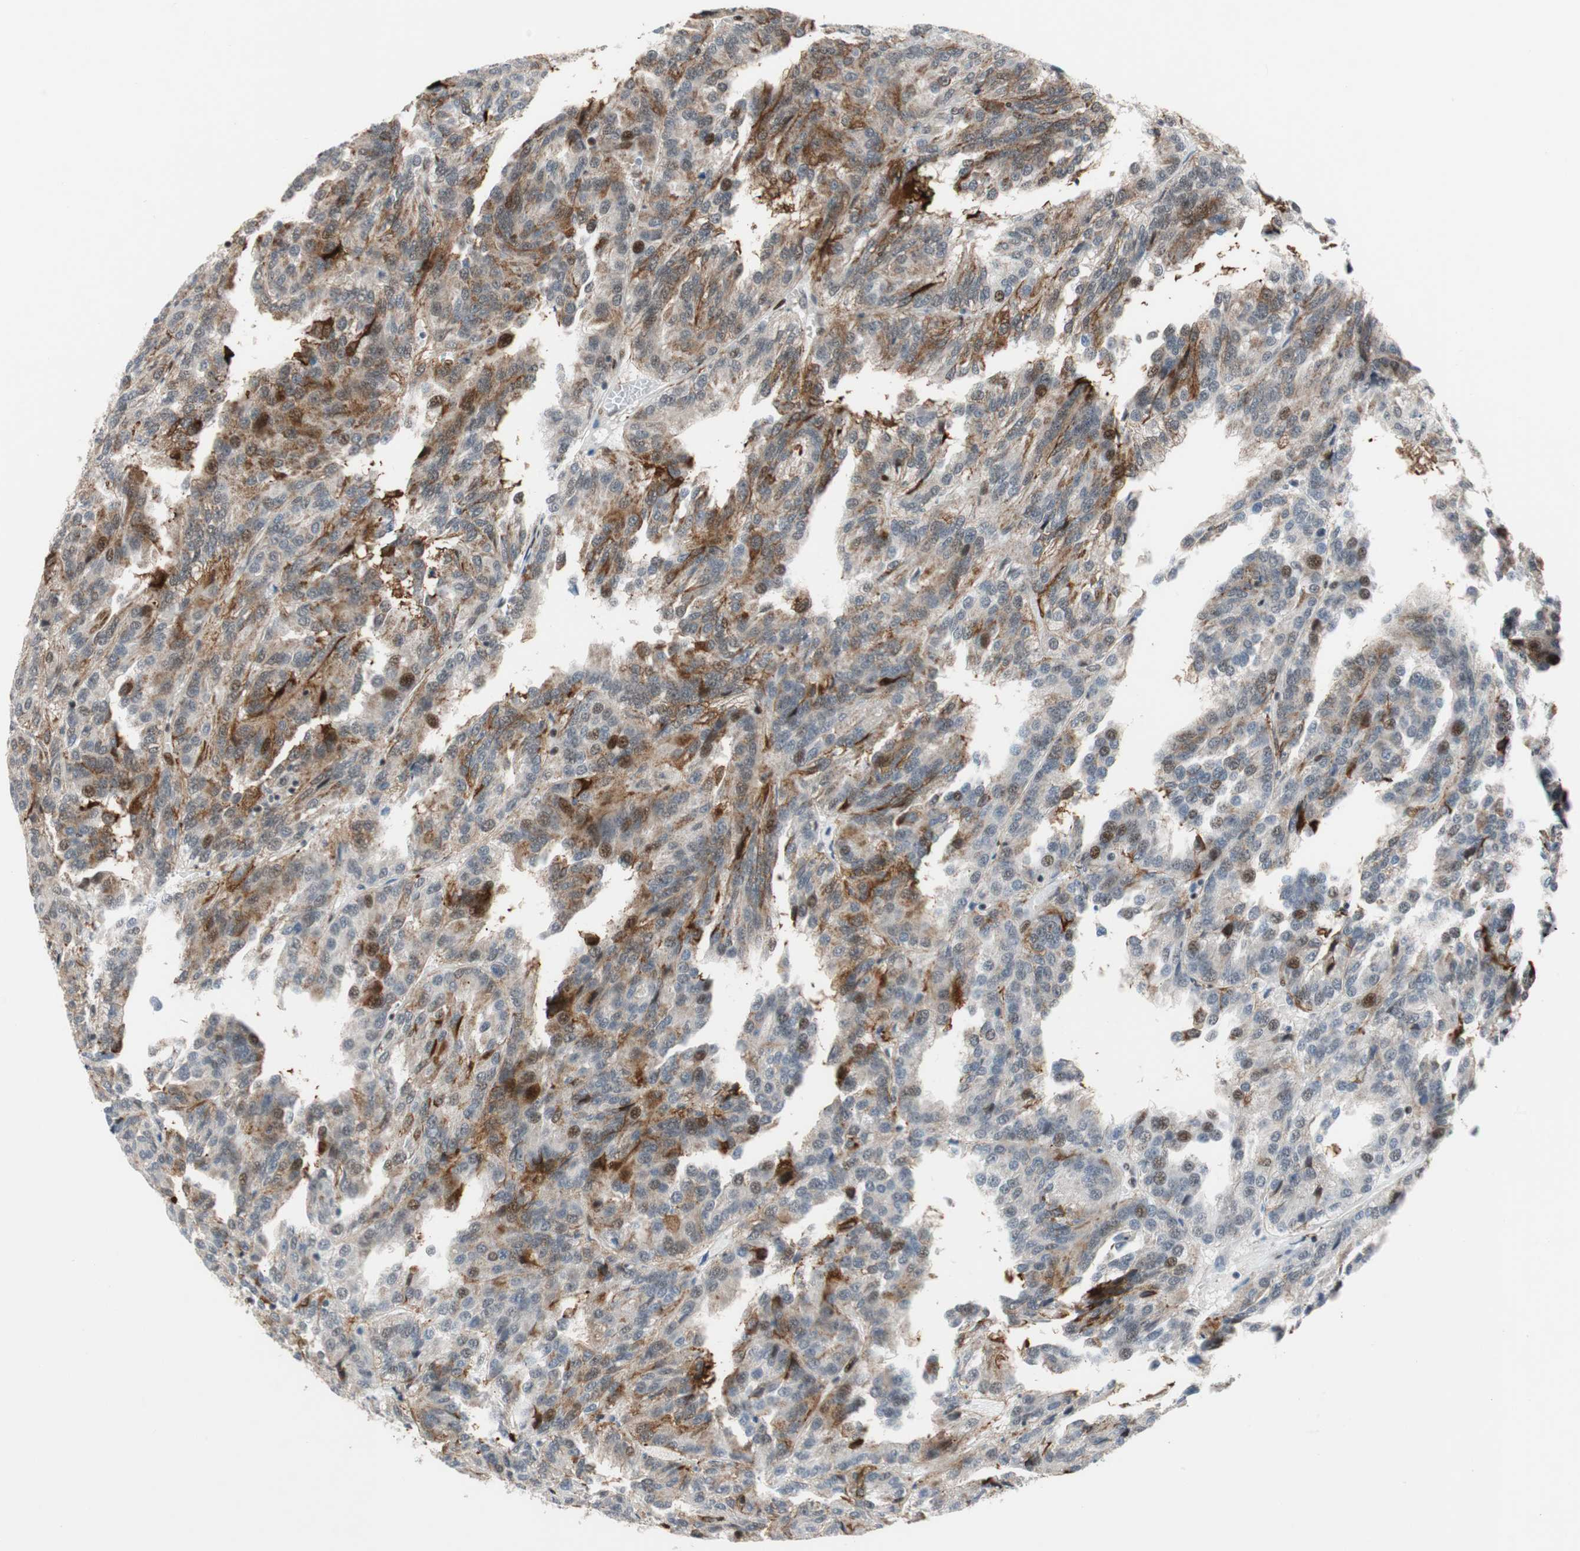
{"staining": {"intensity": "moderate", "quantity": "<25%", "location": "cytoplasmic/membranous,nuclear"}, "tissue": "renal cancer", "cell_type": "Tumor cells", "image_type": "cancer", "snomed": [{"axis": "morphology", "description": "Adenocarcinoma, NOS"}, {"axis": "topography", "description": "Kidney"}], "caption": "Immunohistochemistry of human renal cancer shows low levels of moderate cytoplasmic/membranous and nuclear expression in about <25% of tumor cells. Using DAB (3,3'-diaminobenzidine) (brown) and hematoxylin (blue) stains, captured at high magnification using brightfield microscopy.", "gene": "FBXO44", "patient": {"sex": "male", "age": 46}}